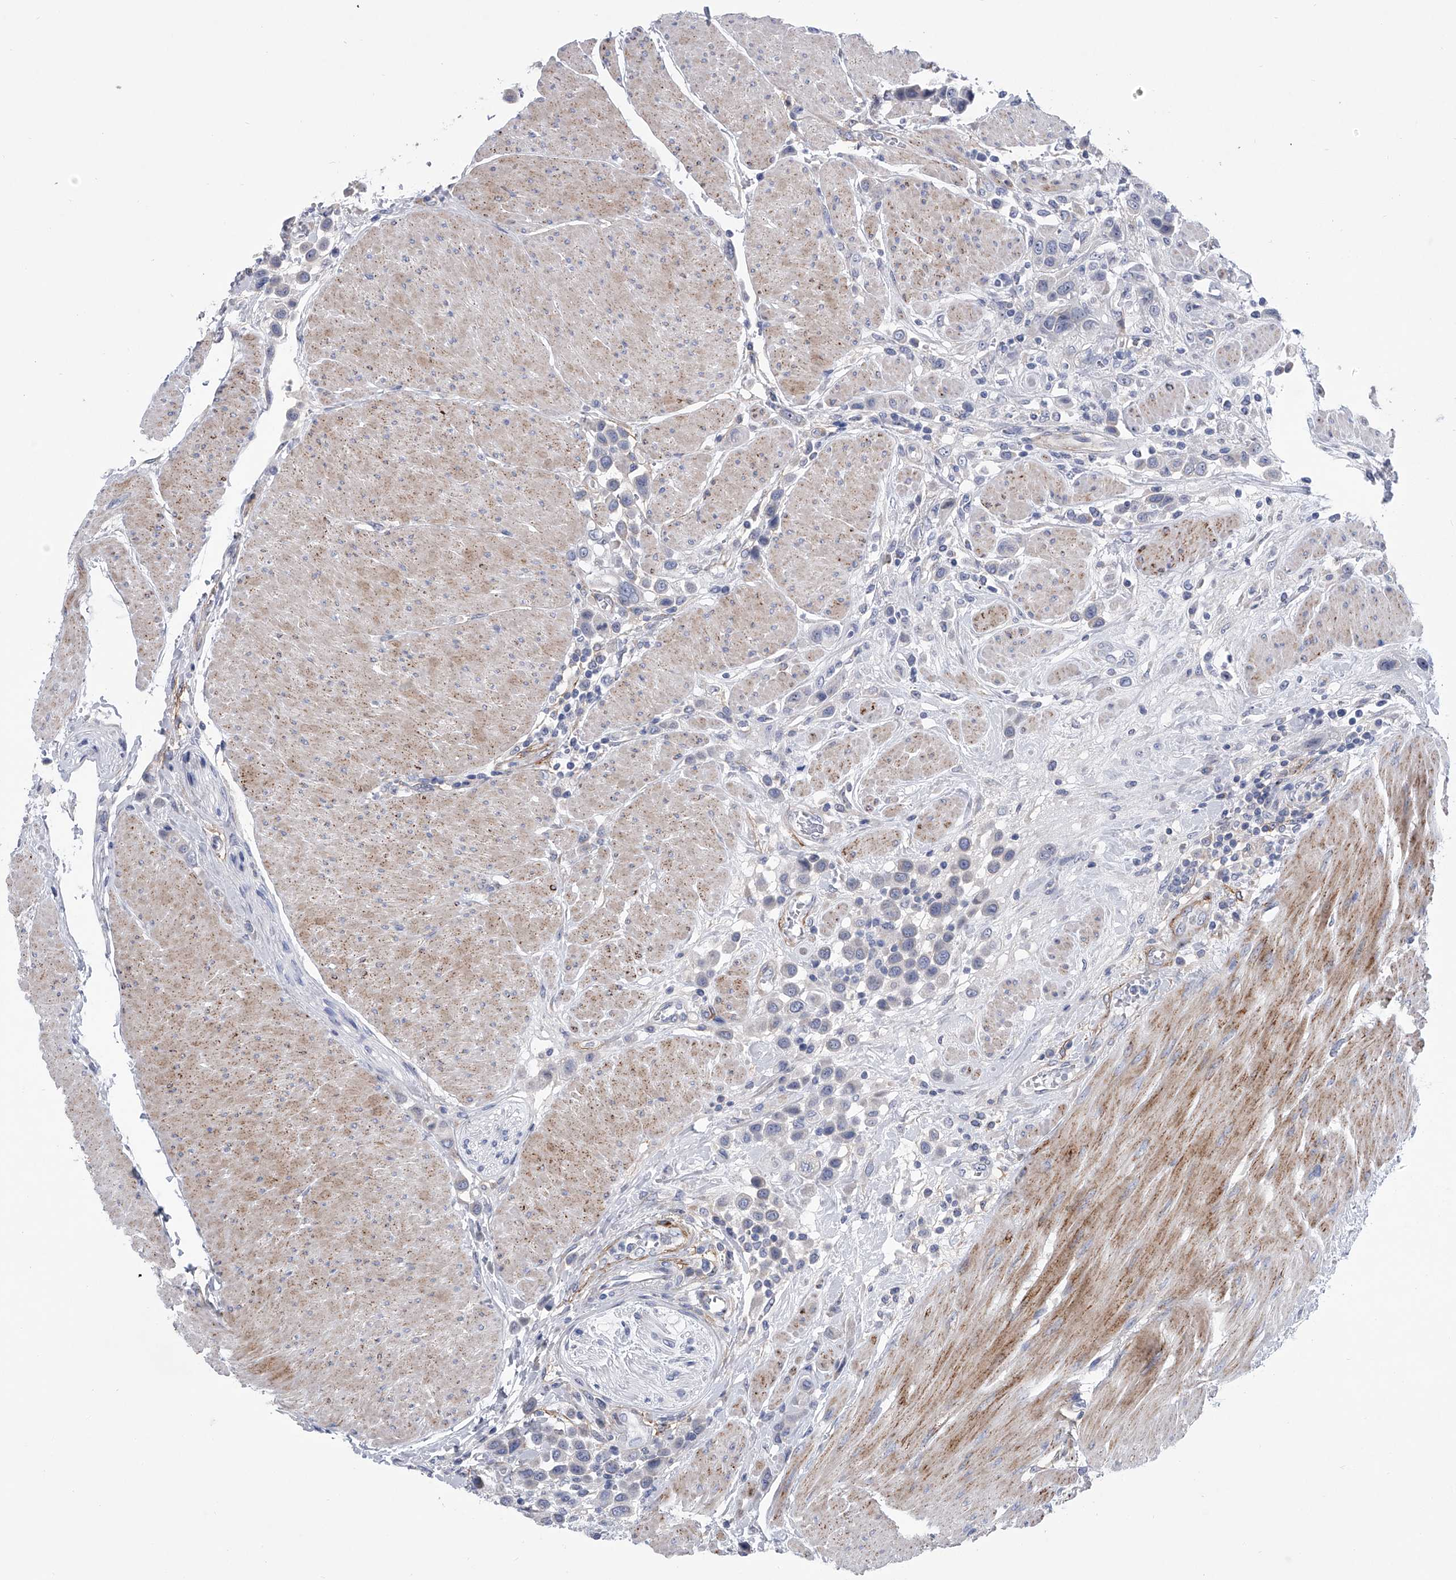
{"staining": {"intensity": "negative", "quantity": "none", "location": "none"}, "tissue": "urothelial cancer", "cell_type": "Tumor cells", "image_type": "cancer", "snomed": [{"axis": "morphology", "description": "Urothelial carcinoma, High grade"}, {"axis": "topography", "description": "Urinary bladder"}], "caption": "DAB immunohistochemical staining of urothelial cancer displays no significant expression in tumor cells.", "gene": "ALG14", "patient": {"sex": "male", "age": 50}}